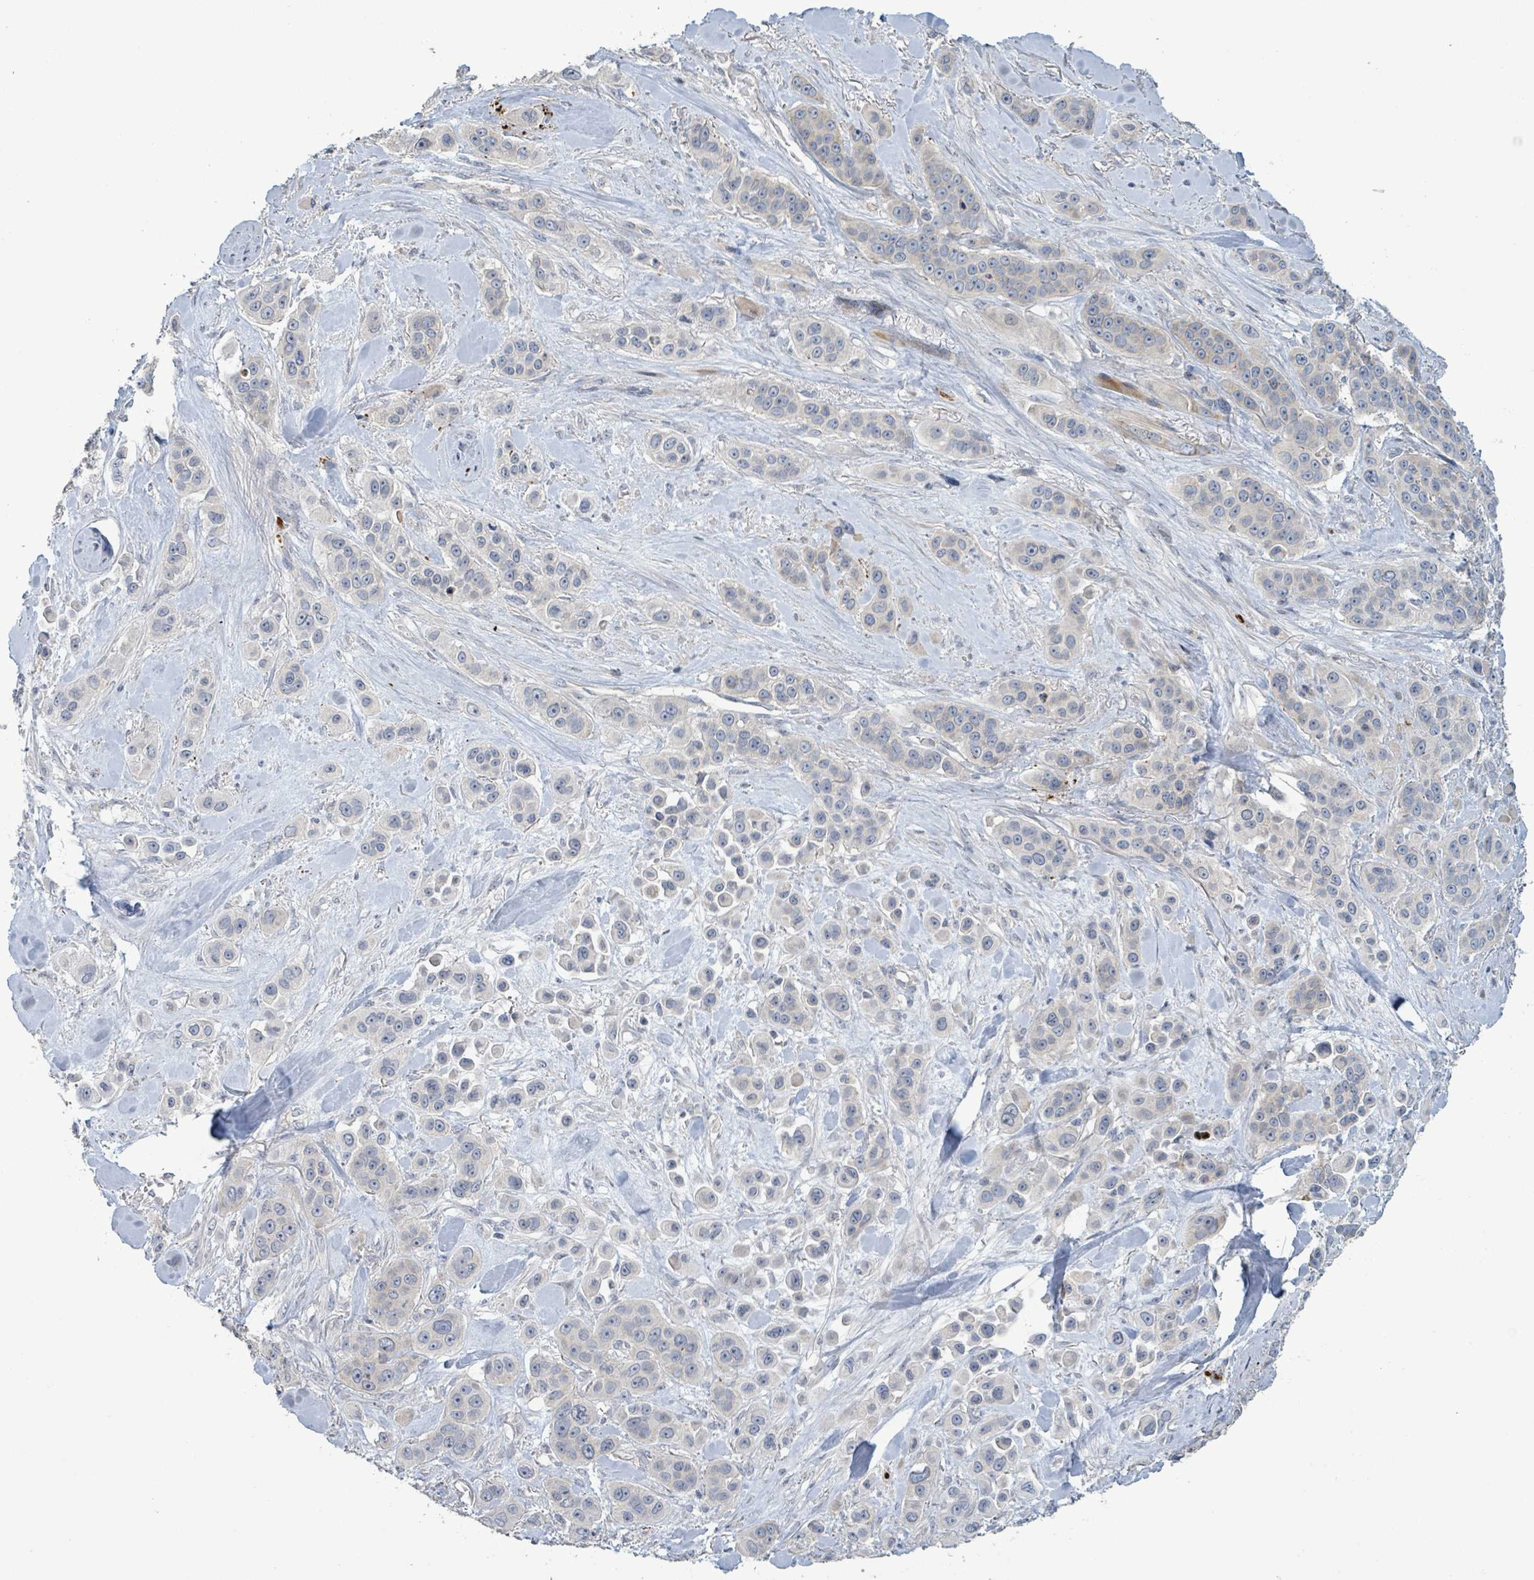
{"staining": {"intensity": "negative", "quantity": "none", "location": "none"}, "tissue": "skin cancer", "cell_type": "Tumor cells", "image_type": "cancer", "snomed": [{"axis": "morphology", "description": "Squamous cell carcinoma, NOS"}, {"axis": "topography", "description": "Skin"}], "caption": "Skin cancer (squamous cell carcinoma) stained for a protein using immunohistochemistry (IHC) reveals no positivity tumor cells.", "gene": "LILRA4", "patient": {"sex": "male", "age": 67}}